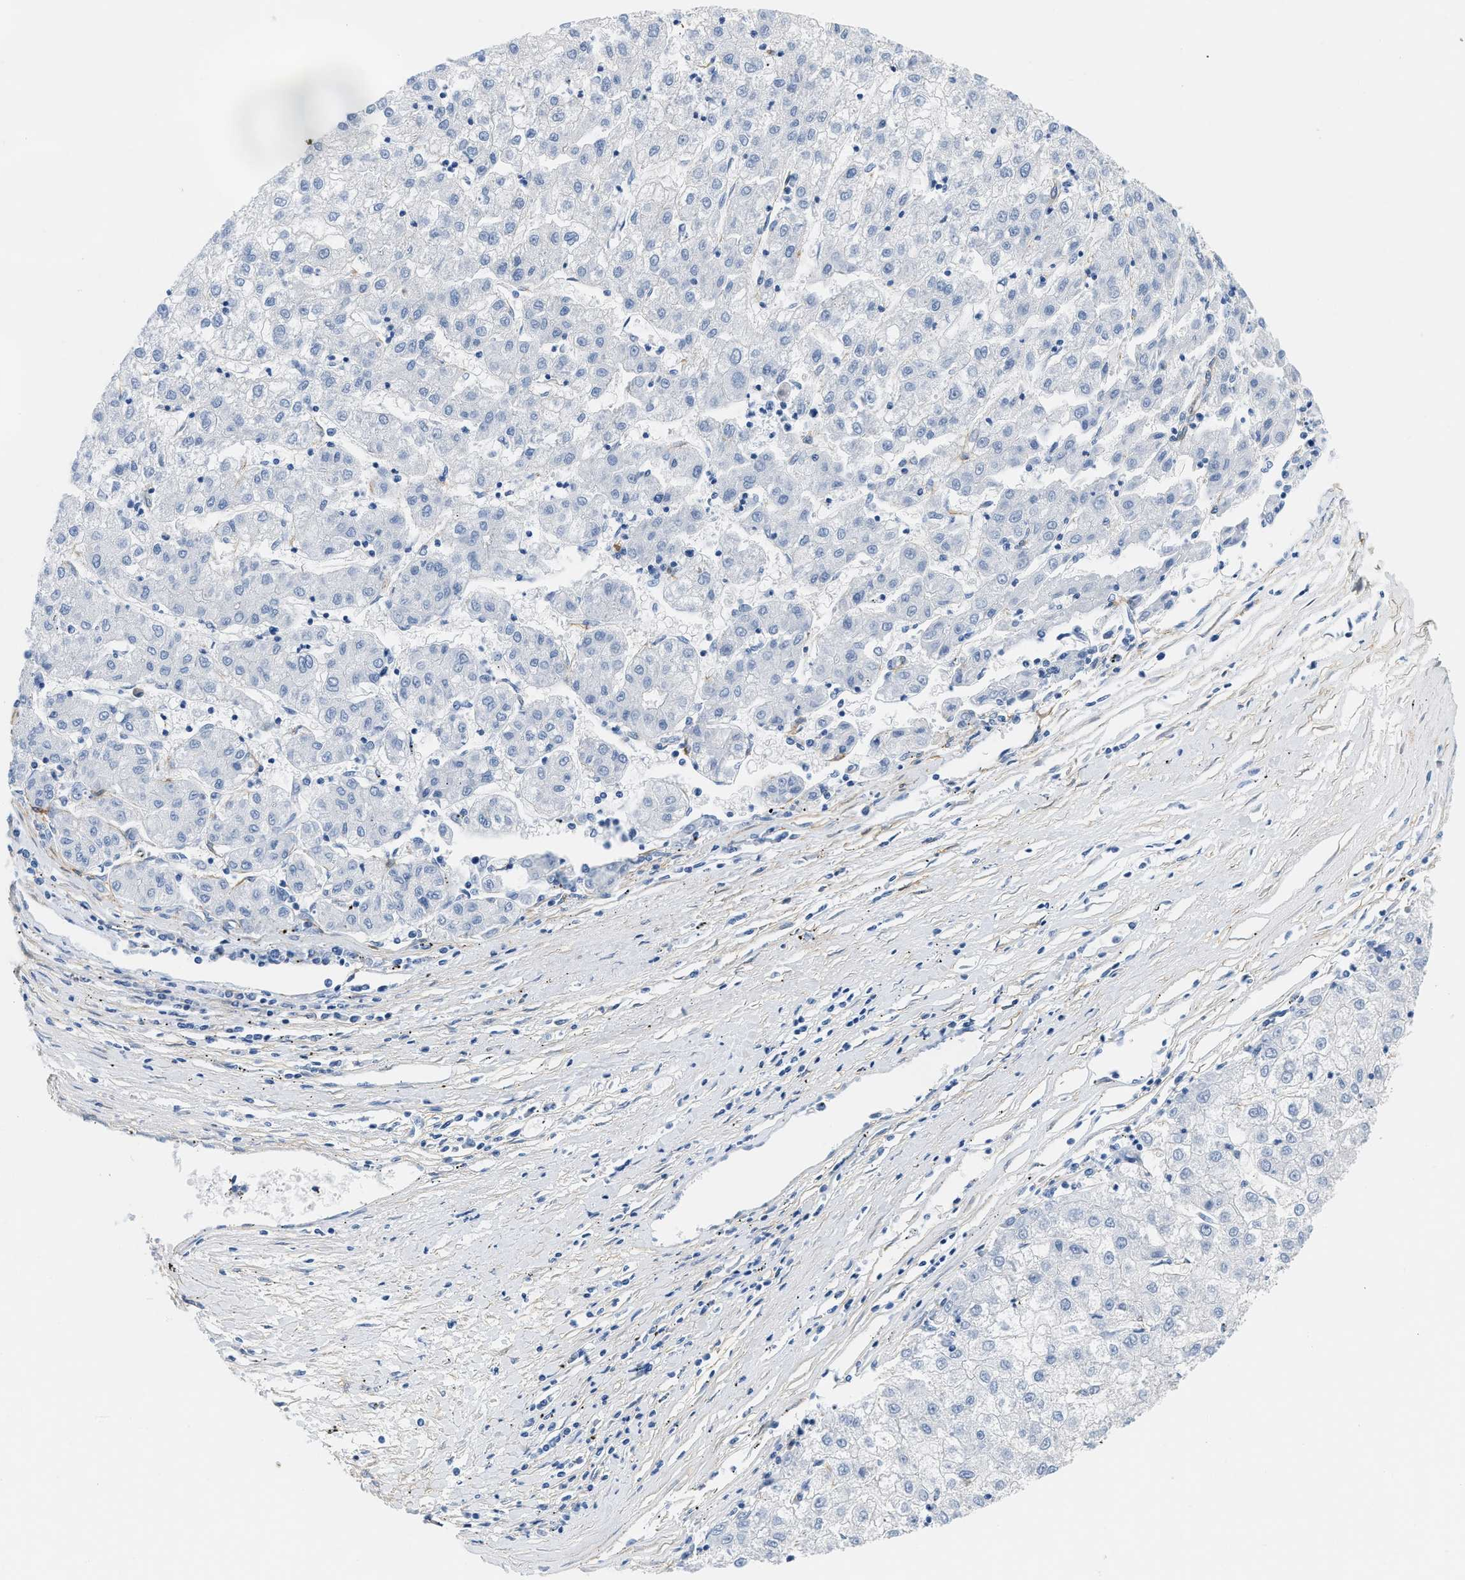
{"staining": {"intensity": "negative", "quantity": "none", "location": "none"}, "tissue": "liver cancer", "cell_type": "Tumor cells", "image_type": "cancer", "snomed": [{"axis": "morphology", "description": "Carcinoma, Hepatocellular, NOS"}, {"axis": "topography", "description": "Liver"}], "caption": "Immunohistochemistry of liver cancer (hepatocellular carcinoma) demonstrates no positivity in tumor cells.", "gene": "PDGFRB", "patient": {"sex": "male", "age": 72}}